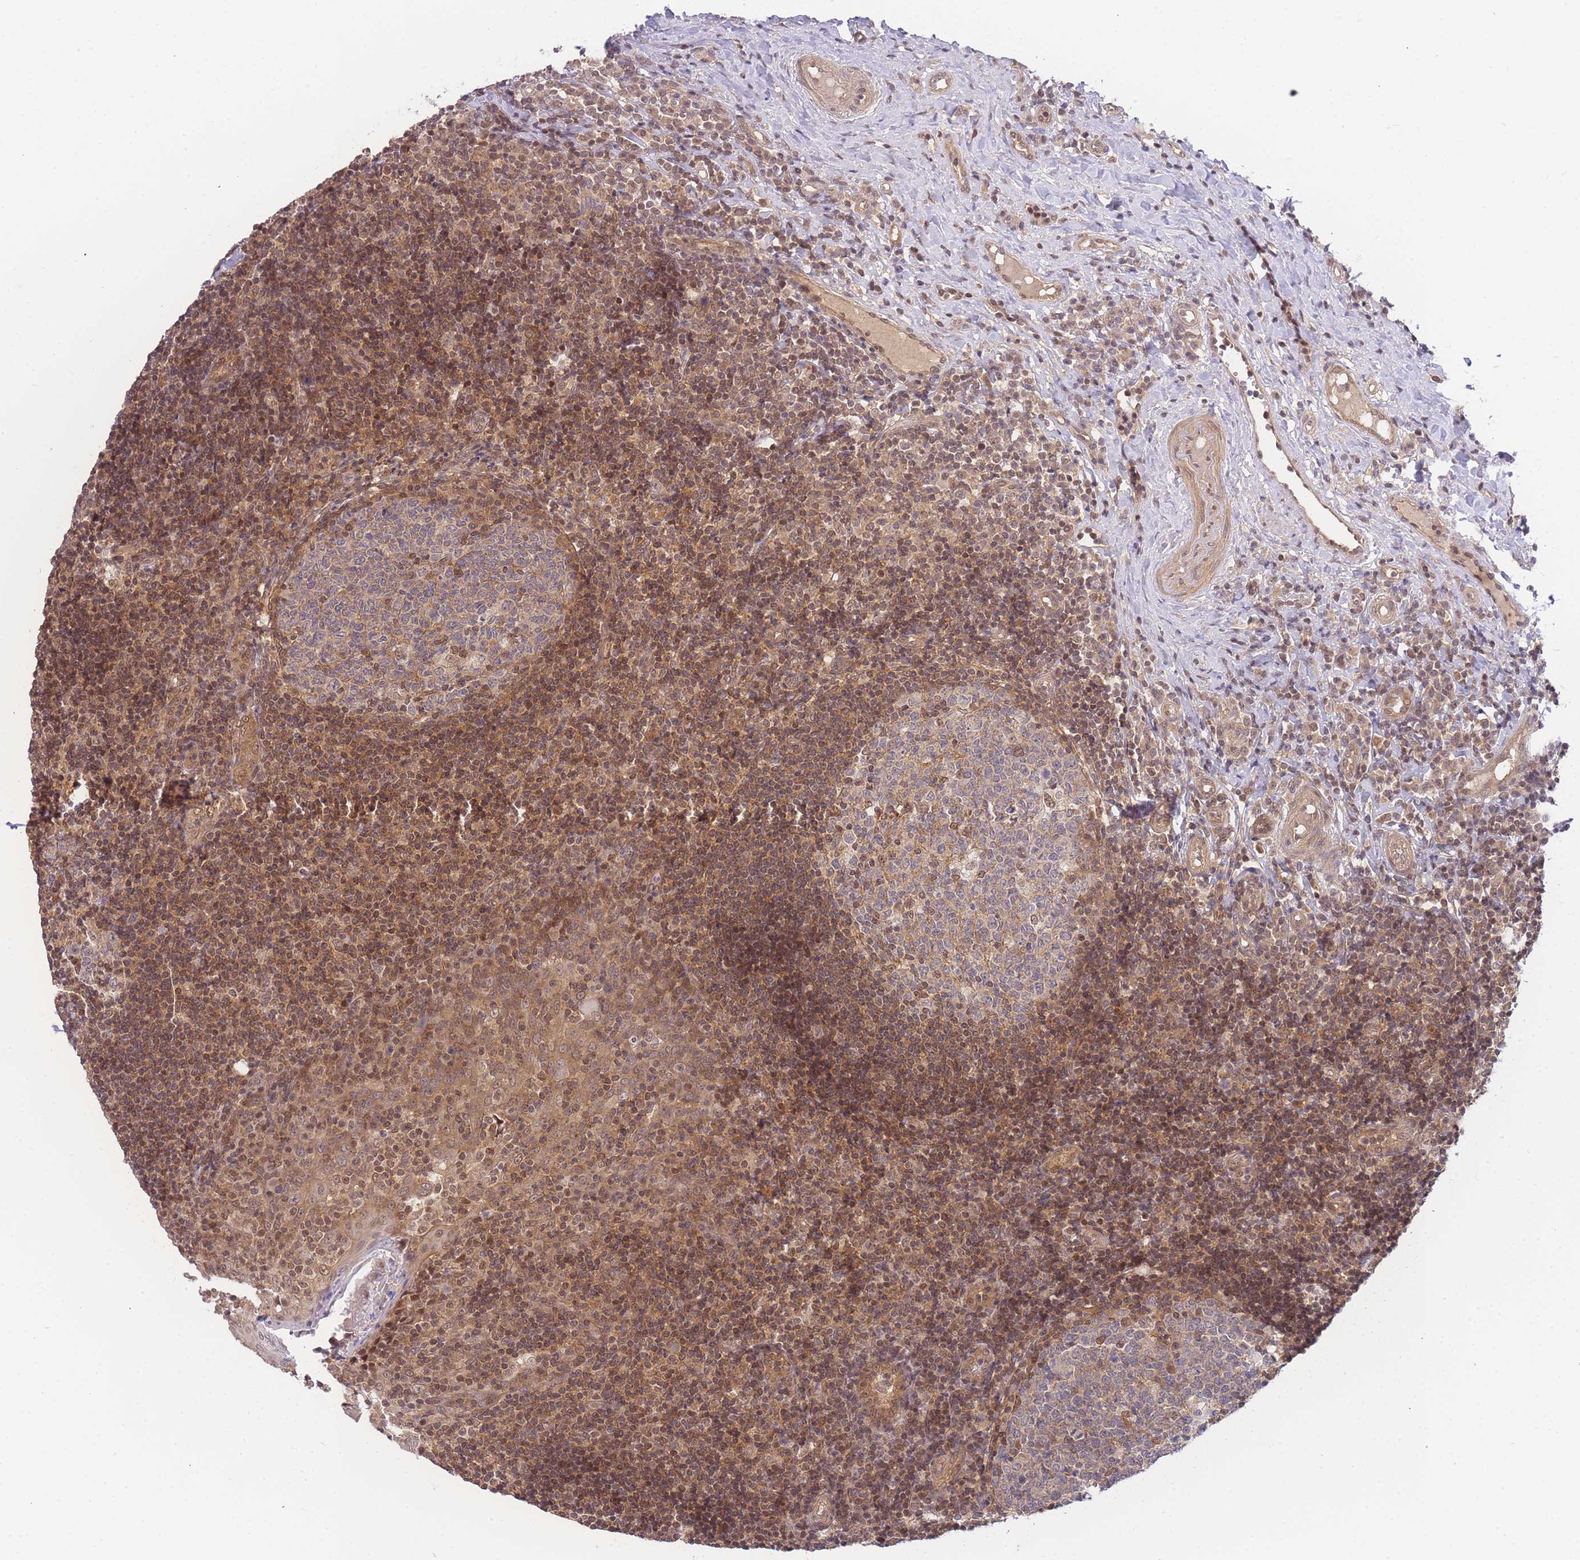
{"staining": {"intensity": "moderate", "quantity": "<25%", "location": "nuclear"}, "tissue": "tonsil", "cell_type": "Germinal center cells", "image_type": "normal", "snomed": [{"axis": "morphology", "description": "Normal tissue, NOS"}, {"axis": "topography", "description": "Tonsil"}], "caption": "Germinal center cells exhibit low levels of moderate nuclear positivity in approximately <25% of cells in unremarkable human tonsil. (brown staining indicates protein expression, while blue staining denotes nuclei).", "gene": "KIAA1191", "patient": {"sex": "female", "age": 40}}